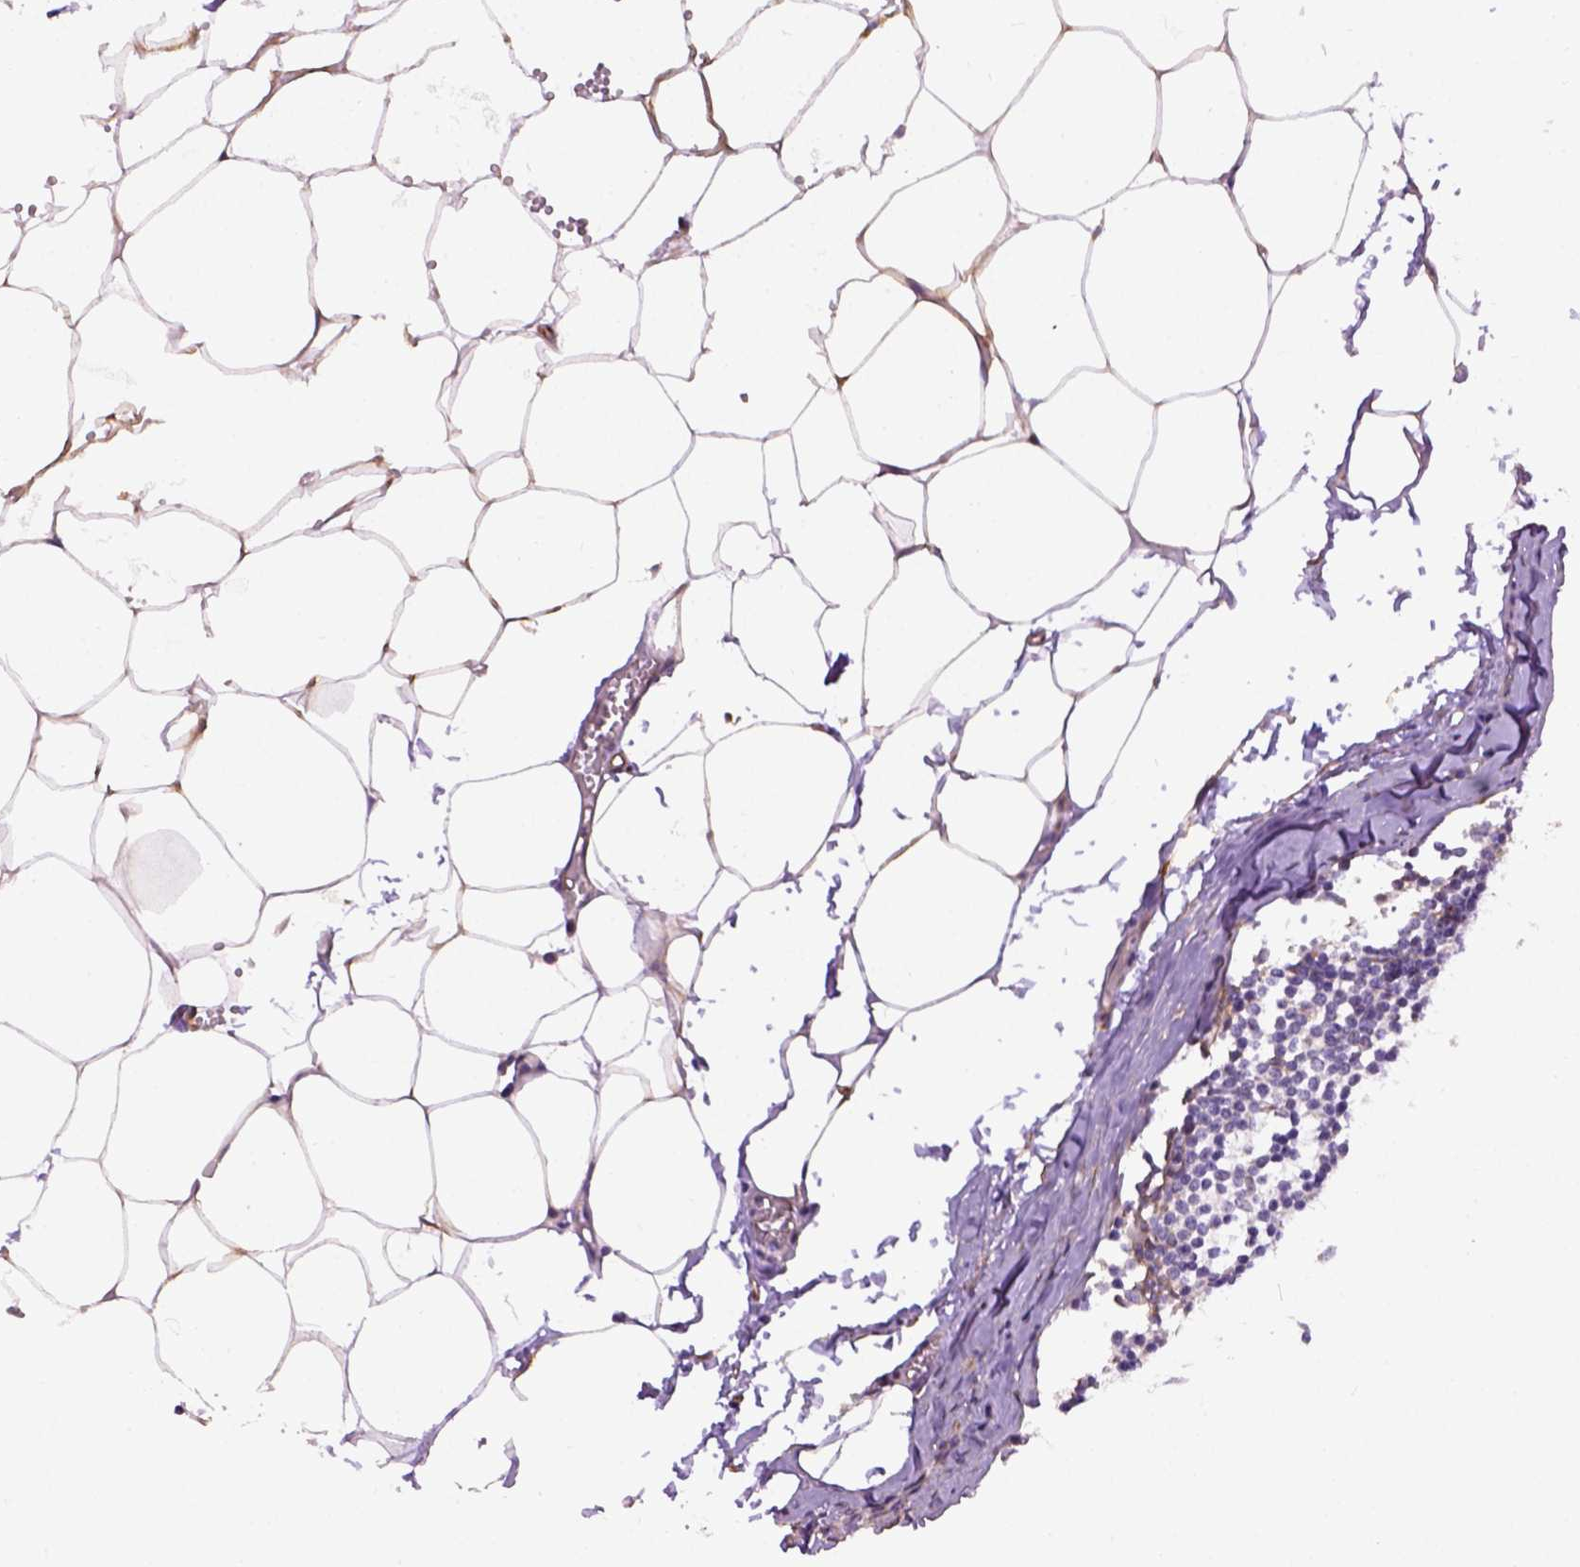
{"staining": {"intensity": "negative", "quantity": "none", "location": "none"}, "tissue": "lymph node", "cell_type": "Germinal center cells", "image_type": "normal", "snomed": [{"axis": "morphology", "description": "Normal tissue, NOS"}, {"axis": "topography", "description": "Lymph node"}], "caption": "Immunohistochemistry (IHC) of benign human lymph node exhibits no staining in germinal center cells.", "gene": "KAZN", "patient": {"sex": "female", "age": 69}}